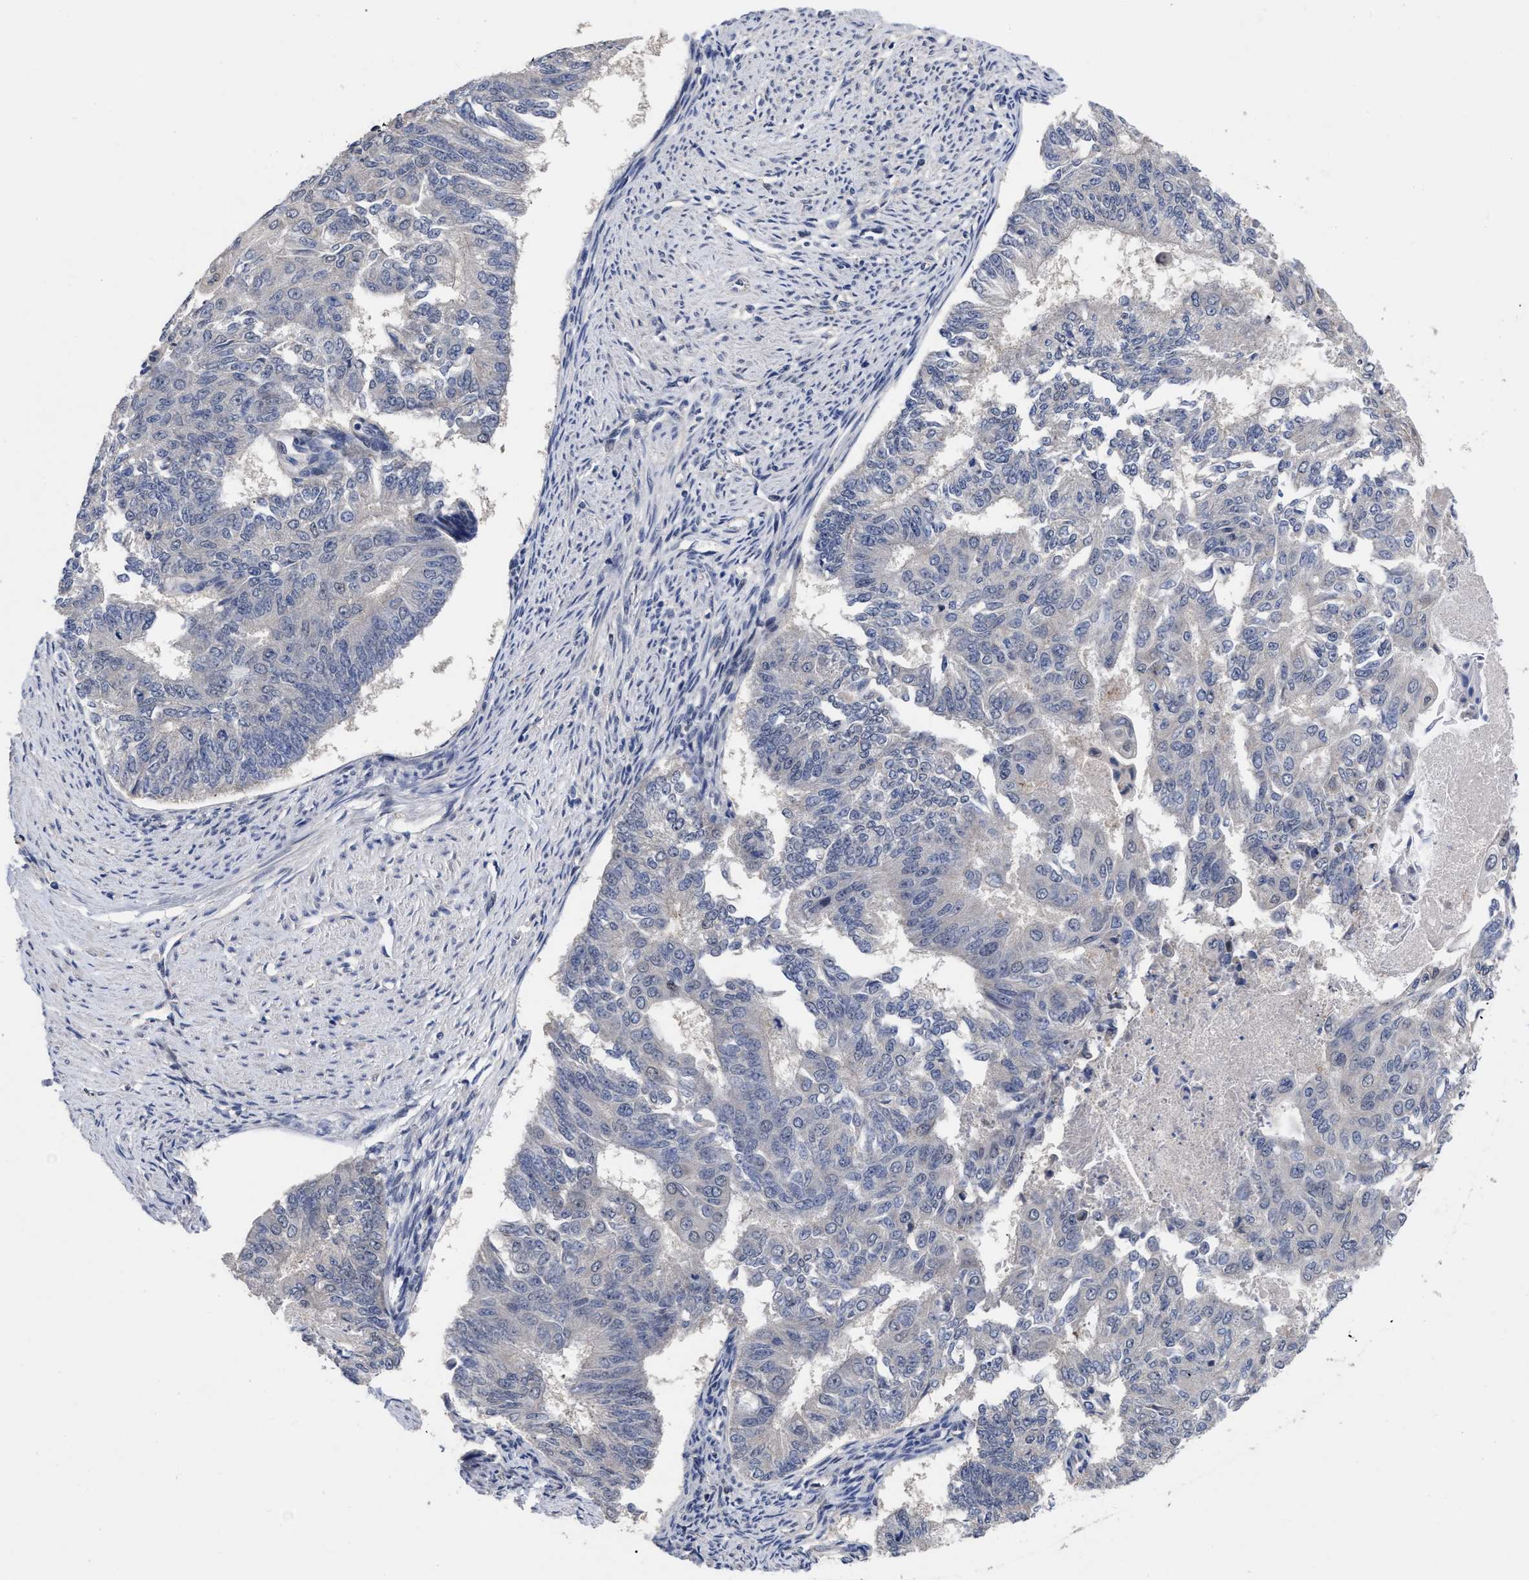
{"staining": {"intensity": "negative", "quantity": "none", "location": "none"}, "tissue": "endometrial cancer", "cell_type": "Tumor cells", "image_type": "cancer", "snomed": [{"axis": "morphology", "description": "Adenocarcinoma, NOS"}, {"axis": "topography", "description": "Endometrium"}], "caption": "Endometrial cancer (adenocarcinoma) was stained to show a protein in brown. There is no significant staining in tumor cells.", "gene": "CCN5", "patient": {"sex": "female", "age": 32}}